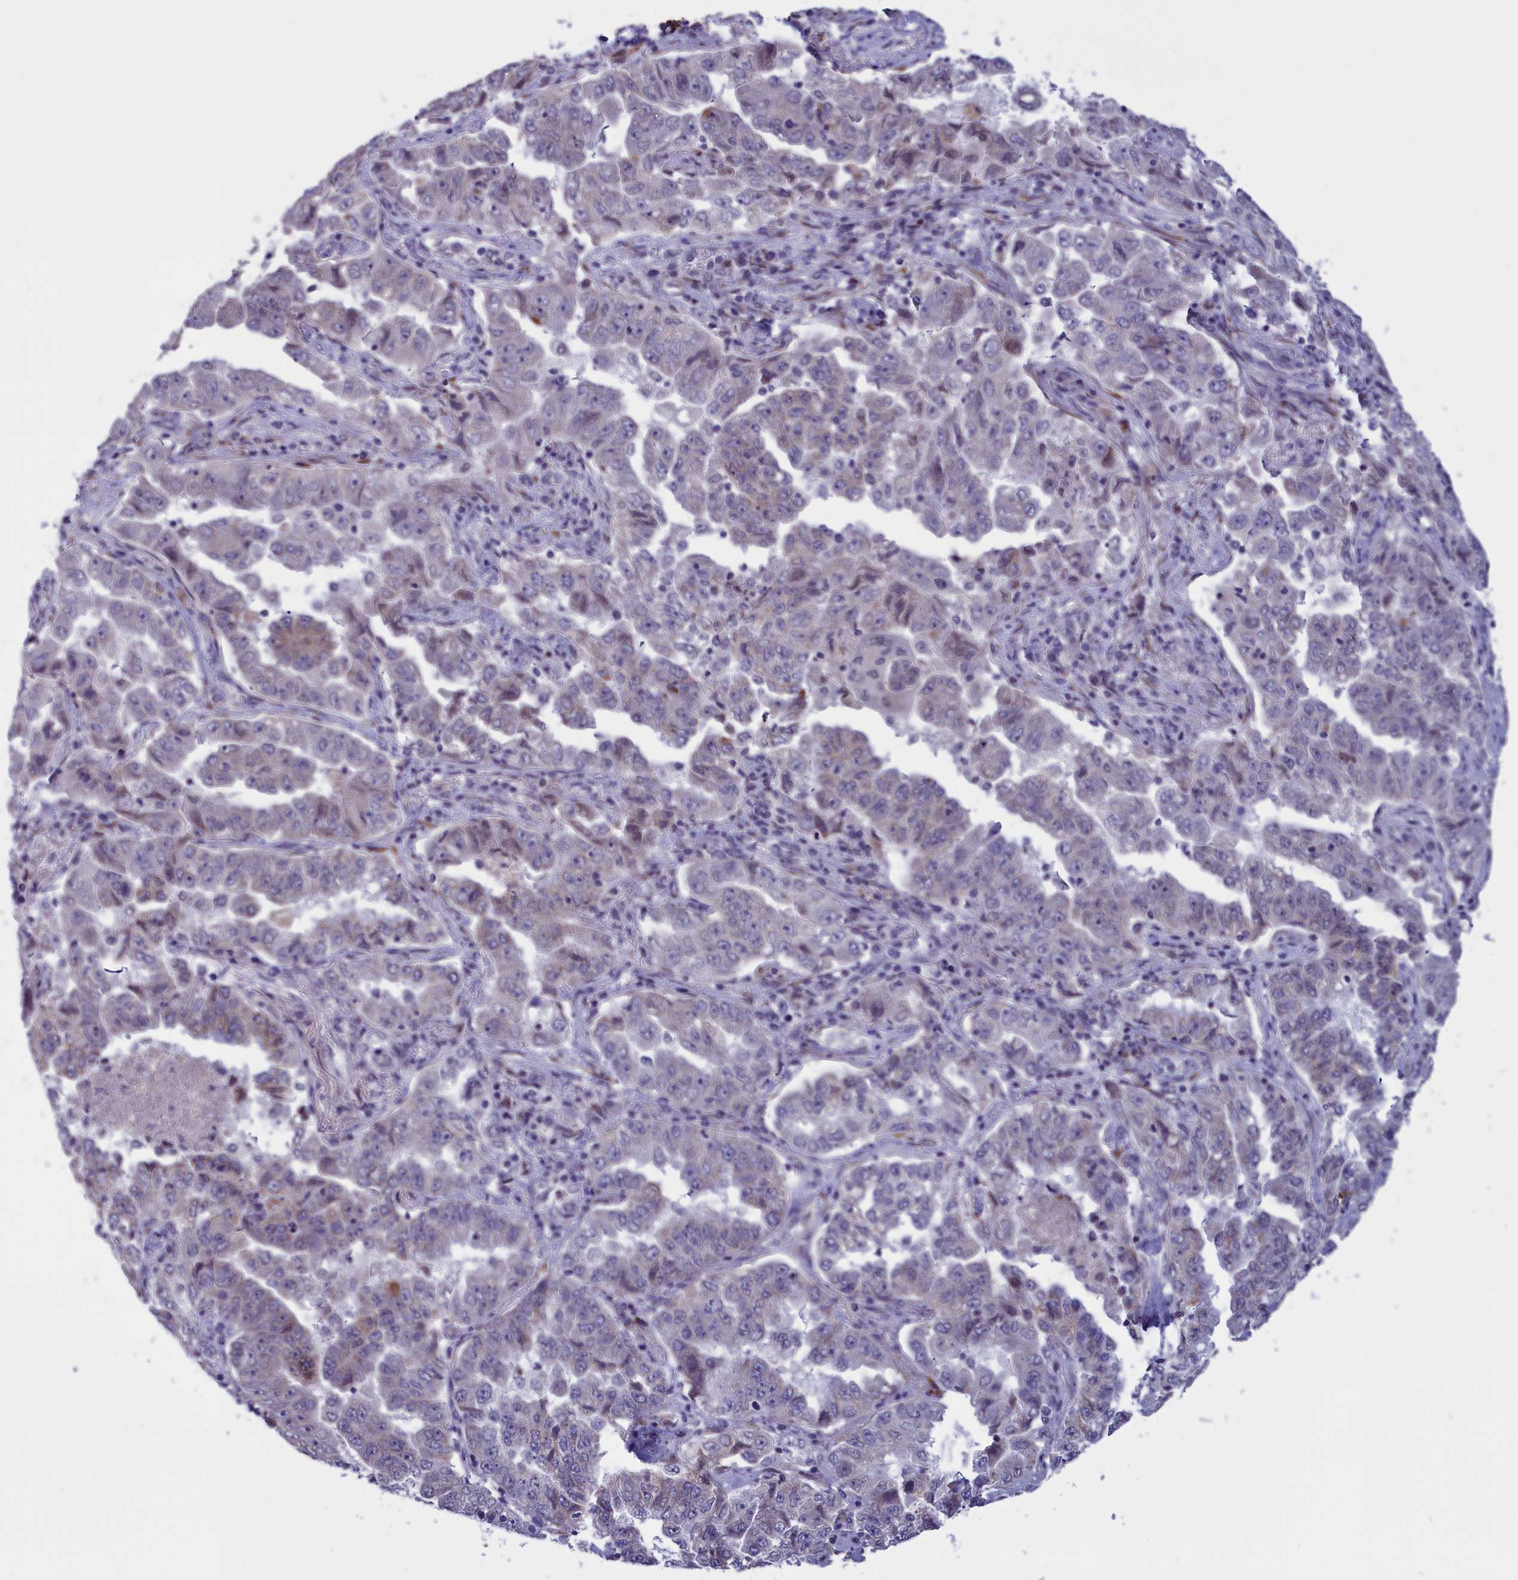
{"staining": {"intensity": "weak", "quantity": "25%-75%", "location": "cytoplasmic/membranous"}, "tissue": "lung cancer", "cell_type": "Tumor cells", "image_type": "cancer", "snomed": [{"axis": "morphology", "description": "Adenocarcinoma, NOS"}, {"axis": "topography", "description": "Lung"}], "caption": "Adenocarcinoma (lung) stained with DAB (3,3'-diaminobenzidine) immunohistochemistry (IHC) exhibits low levels of weak cytoplasmic/membranous expression in approximately 25%-75% of tumor cells.", "gene": "PARS2", "patient": {"sex": "female", "age": 51}}